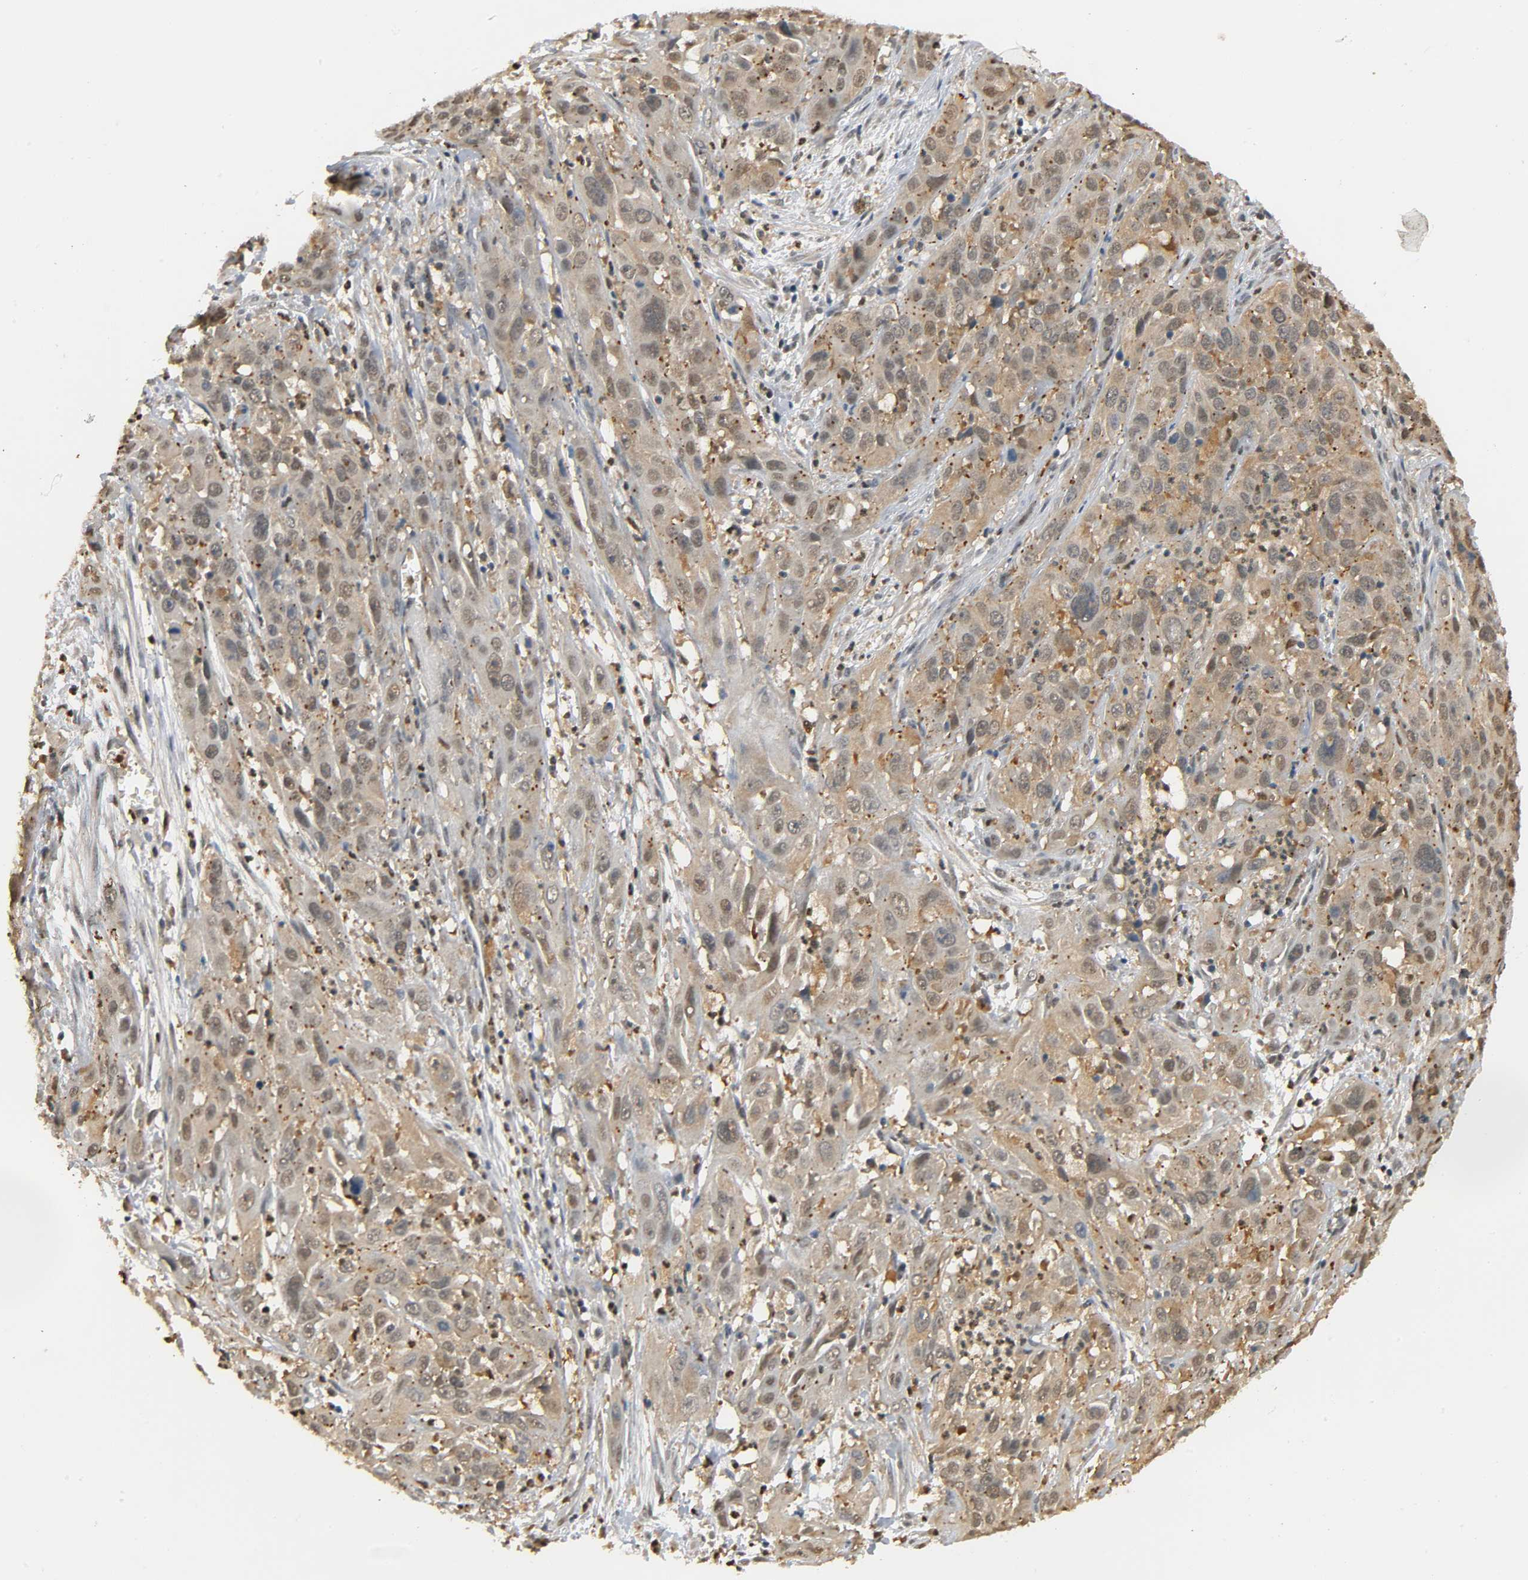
{"staining": {"intensity": "weak", "quantity": ">75%", "location": "cytoplasmic/membranous"}, "tissue": "cervical cancer", "cell_type": "Tumor cells", "image_type": "cancer", "snomed": [{"axis": "morphology", "description": "Squamous cell carcinoma, NOS"}, {"axis": "topography", "description": "Cervix"}], "caption": "Immunohistochemical staining of cervical squamous cell carcinoma exhibits low levels of weak cytoplasmic/membranous protein positivity in about >75% of tumor cells. The protein is shown in brown color, while the nuclei are stained blue.", "gene": "ZFPM2", "patient": {"sex": "female", "age": 32}}